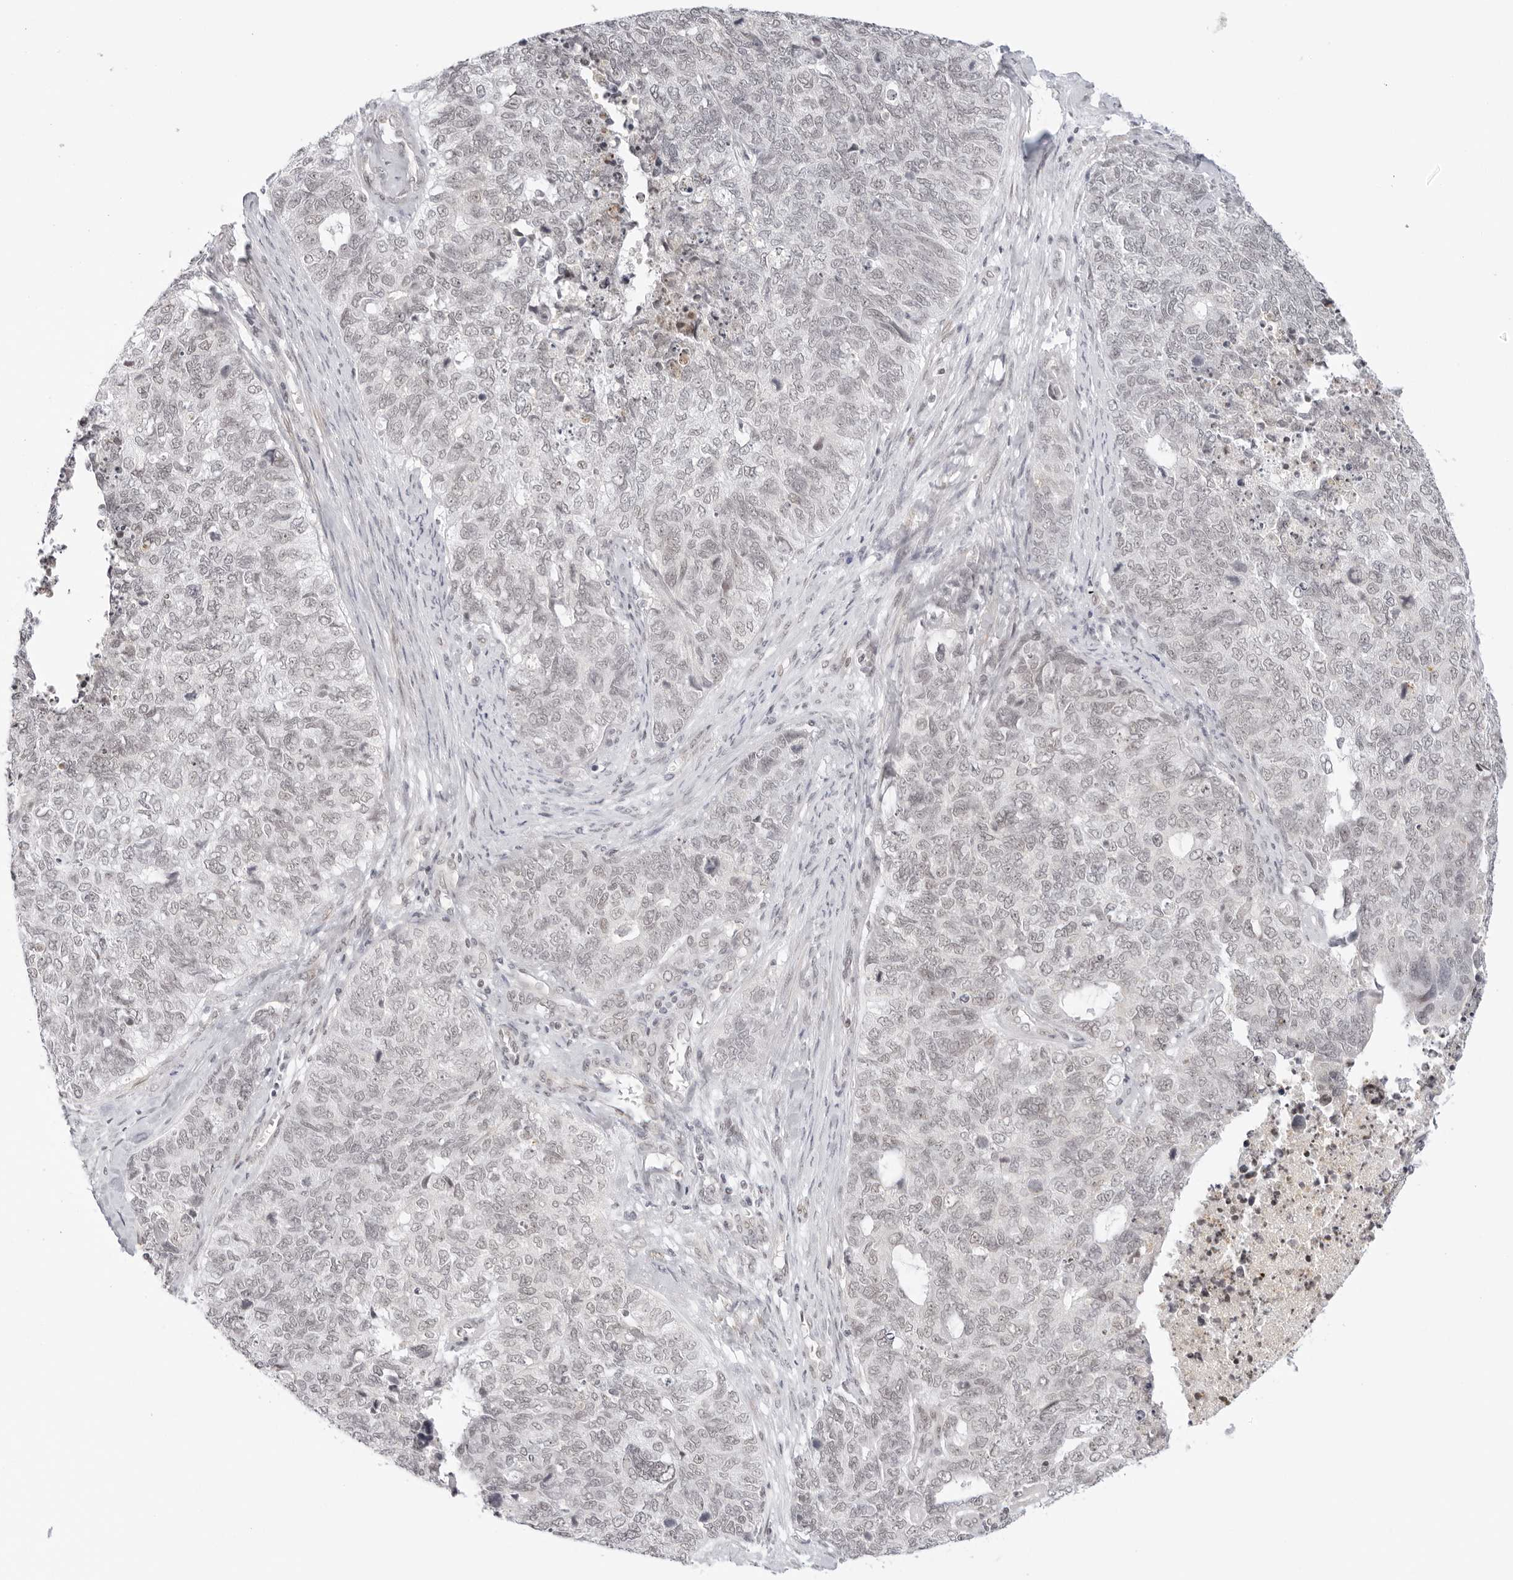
{"staining": {"intensity": "weak", "quantity": "<25%", "location": "nuclear"}, "tissue": "cervical cancer", "cell_type": "Tumor cells", "image_type": "cancer", "snomed": [{"axis": "morphology", "description": "Squamous cell carcinoma, NOS"}, {"axis": "topography", "description": "Cervix"}], "caption": "High power microscopy micrograph of an immunohistochemistry (IHC) image of cervical cancer, revealing no significant expression in tumor cells.", "gene": "TCIM", "patient": {"sex": "female", "age": 63}}